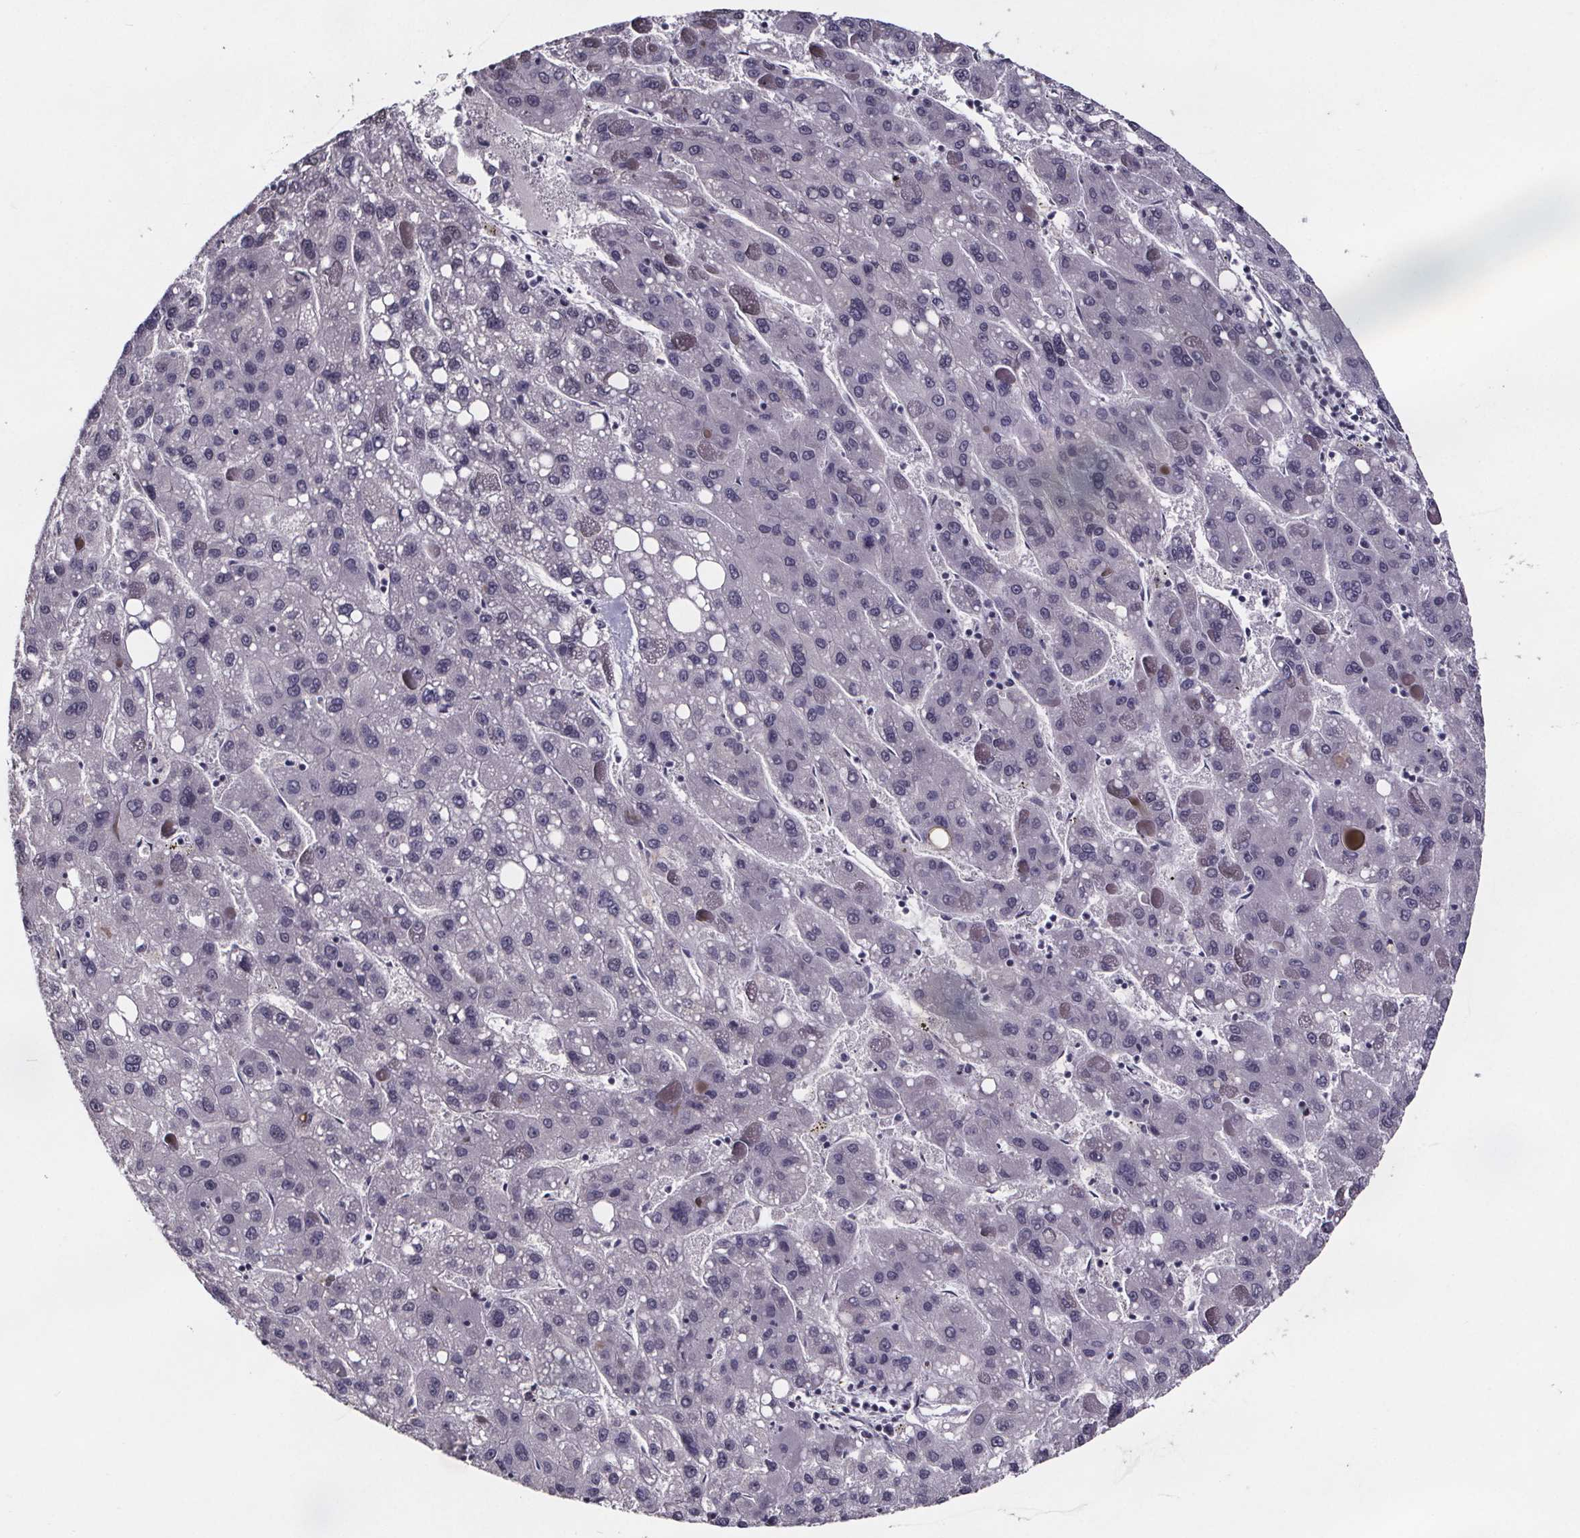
{"staining": {"intensity": "negative", "quantity": "none", "location": "none"}, "tissue": "liver cancer", "cell_type": "Tumor cells", "image_type": "cancer", "snomed": [{"axis": "morphology", "description": "Carcinoma, Hepatocellular, NOS"}, {"axis": "topography", "description": "Liver"}], "caption": "Tumor cells show no significant protein positivity in liver cancer (hepatocellular carcinoma).", "gene": "AR", "patient": {"sex": "female", "age": 82}}